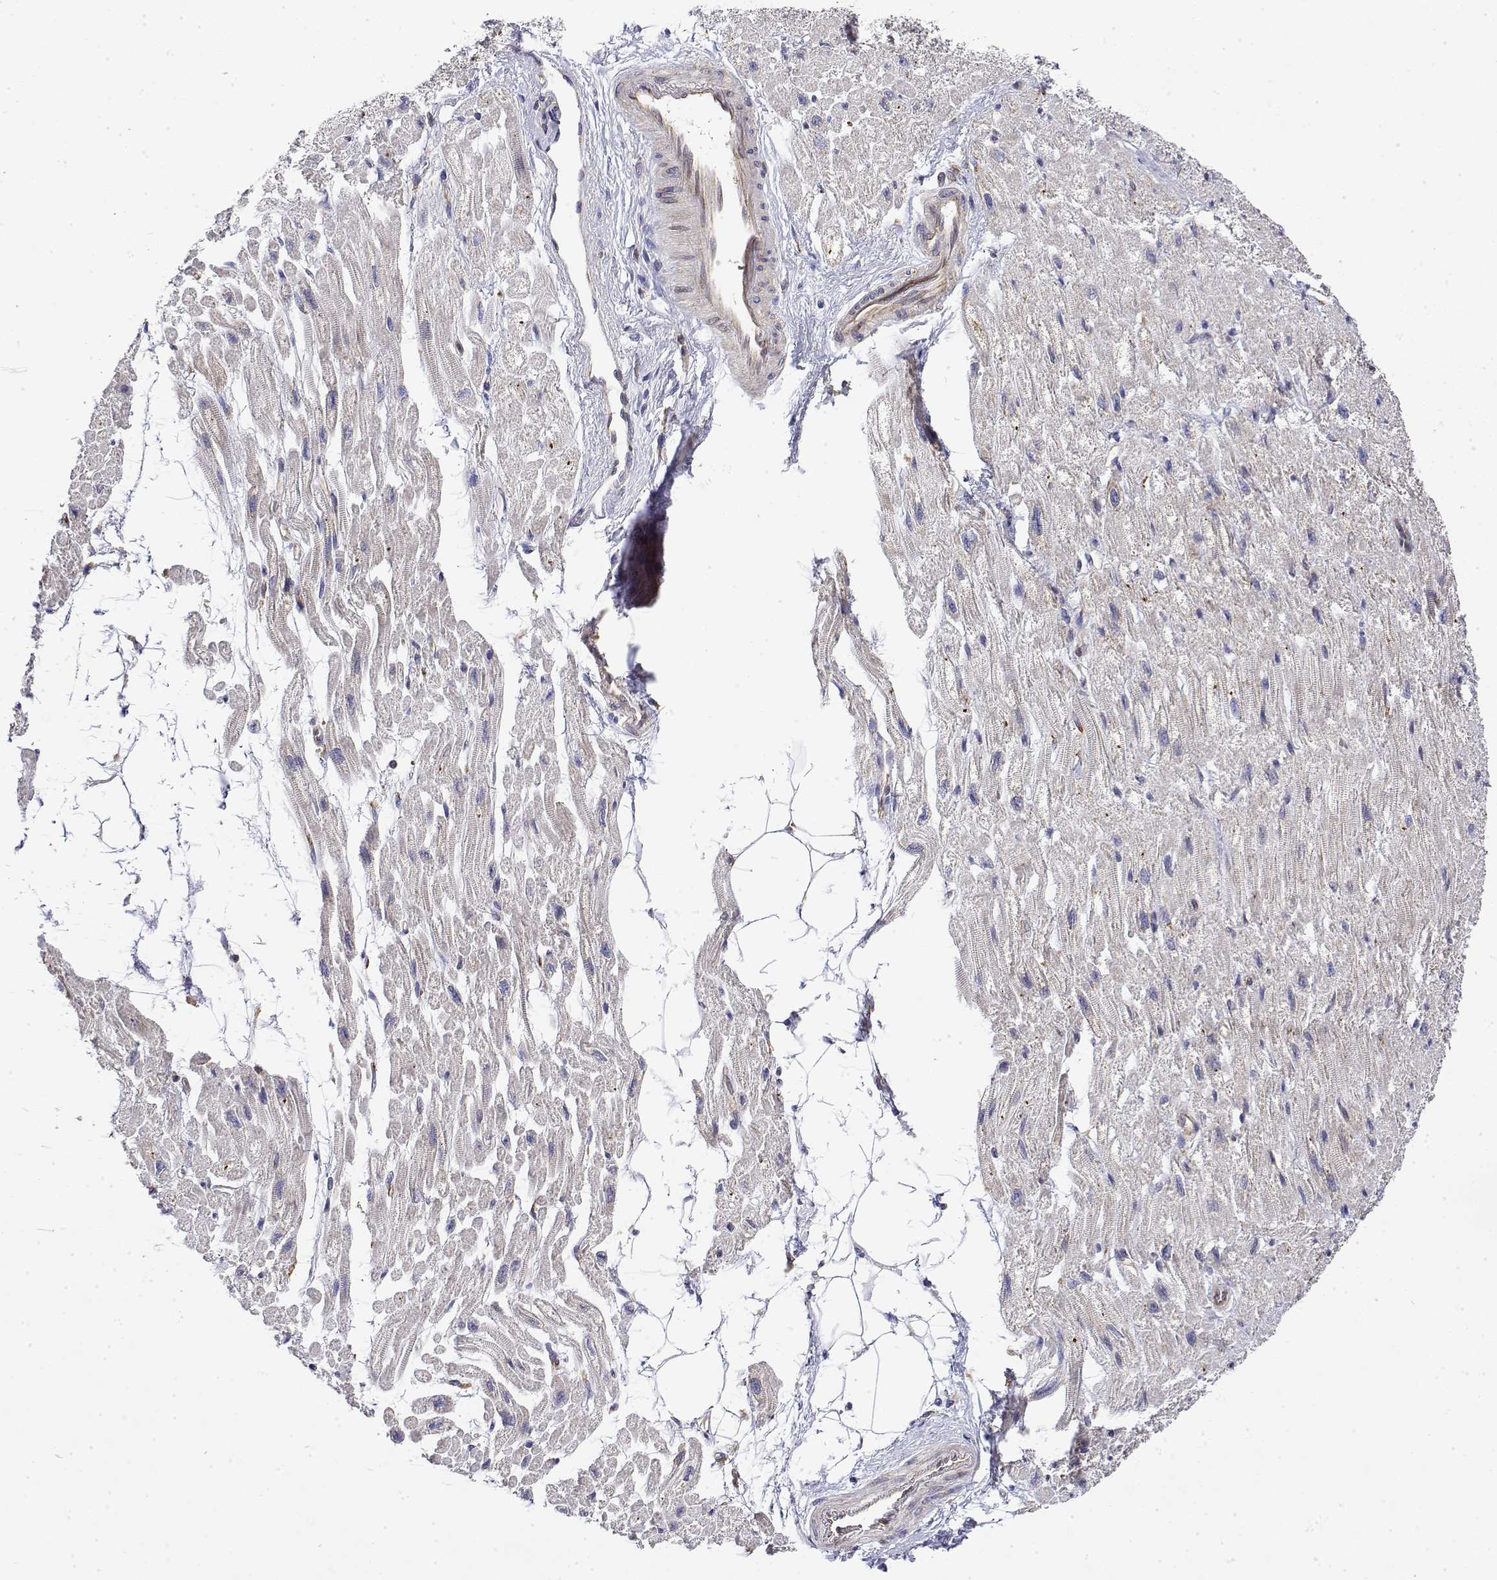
{"staining": {"intensity": "negative", "quantity": "none", "location": "none"}, "tissue": "heart muscle", "cell_type": "Cardiomyocytes", "image_type": "normal", "snomed": [{"axis": "morphology", "description": "Normal tissue, NOS"}, {"axis": "topography", "description": "Heart"}], "caption": "IHC photomicrograph of benign heart muscle: human heart muscle stained with DAB shows no significant protein expression in cardiomyocytes.", "gene": "EEF1G", "patient": {"sex": "female", "age": 62}}